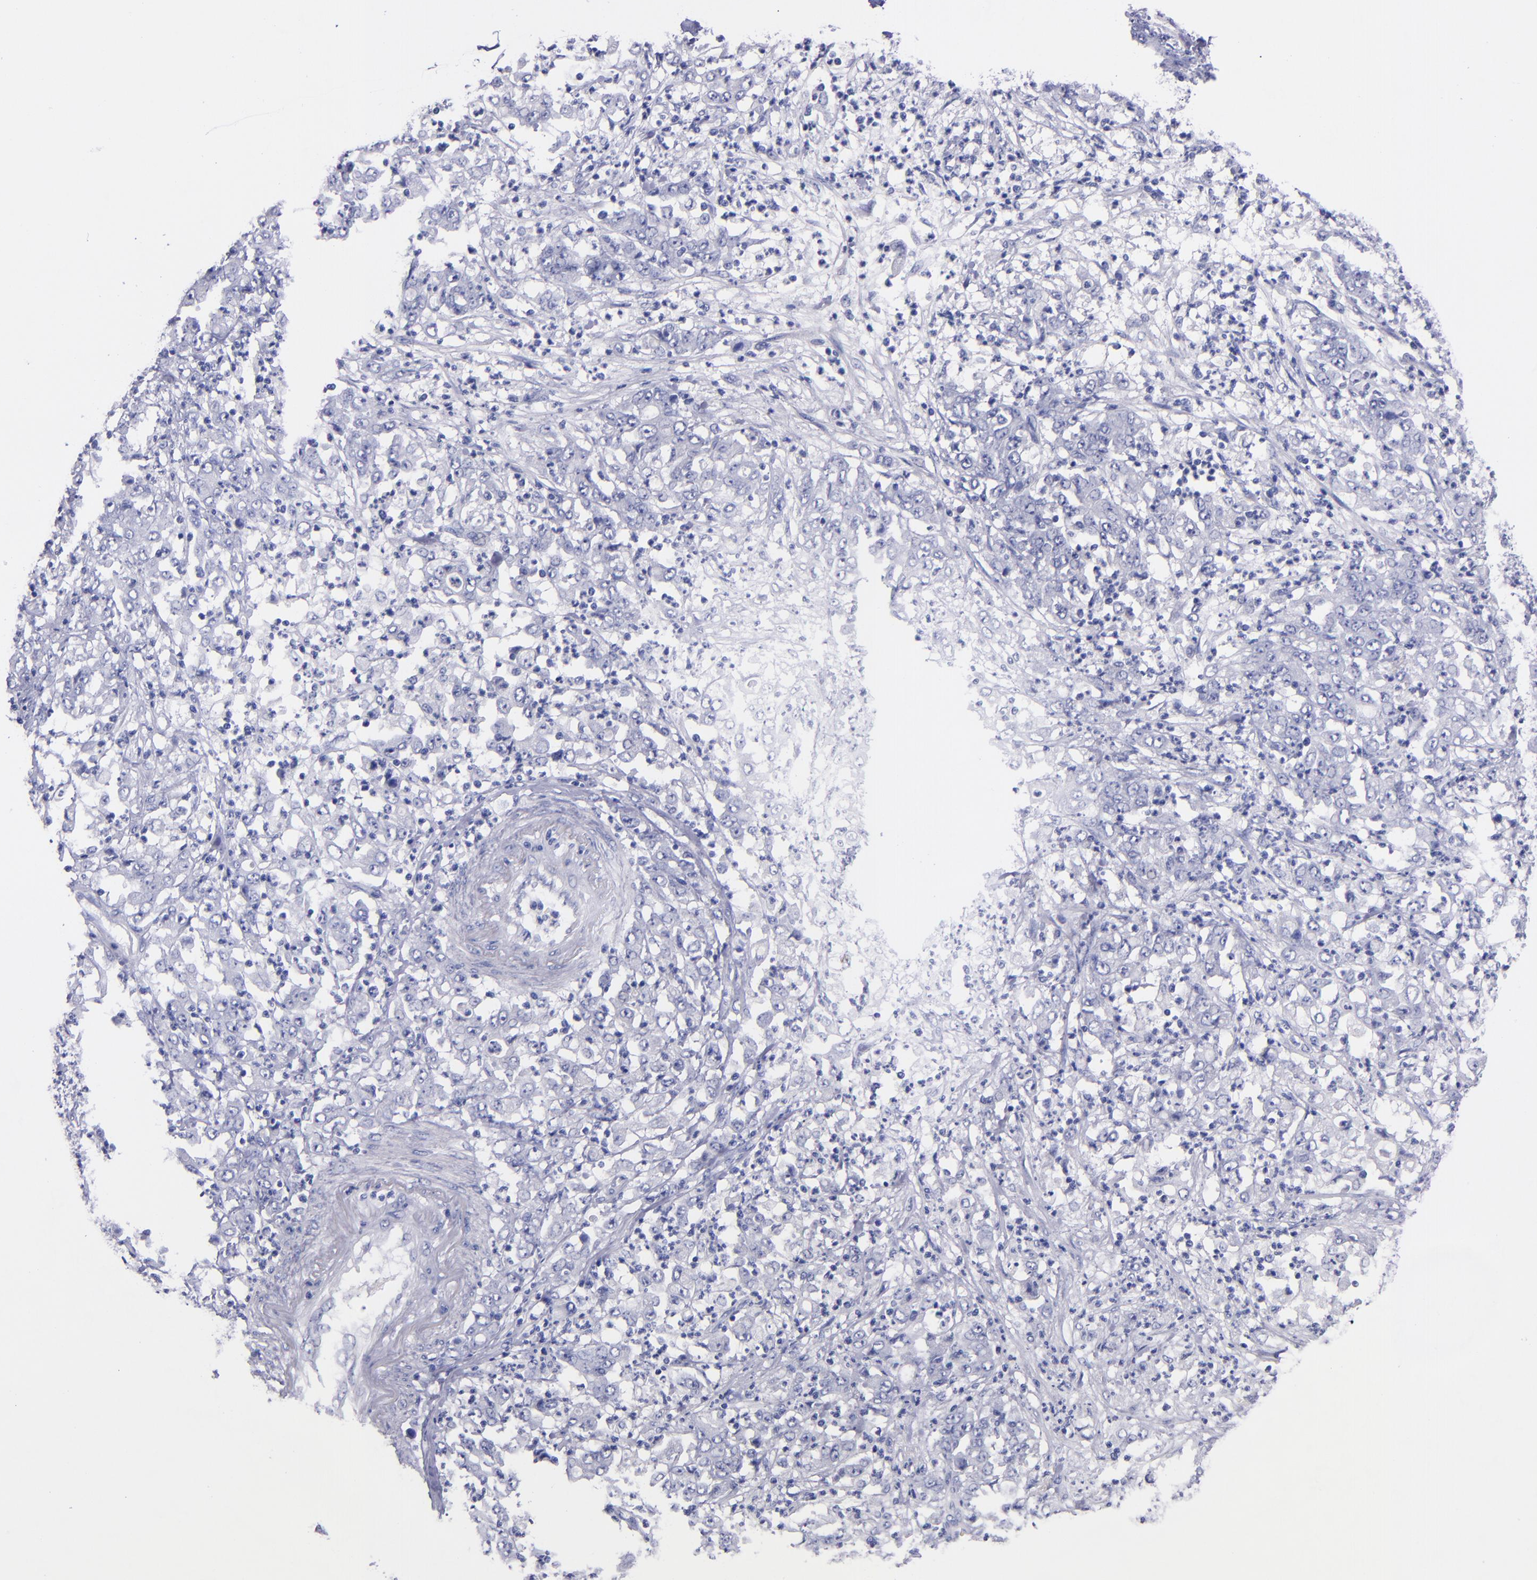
{"staining": {"intensity": "negative", "quantity": "none", "location": "none"}, "tissue": "stomach cancer", "cell_type": "Tumor cells", "image_type": "cancer", "snomed": [{"axis": "morphology", "description": "Adenocarcinoma, NOS"}, {"axis": "topography", "description": "Stomach, lower"}], "caption": "Human adenocarcinoma (stomach) stained for a protein using immunohistochemistry (IHC) reveals no staining in tumor cells.", "gene": "SV2A", "patient": {"sex": "female", "age": 71}}